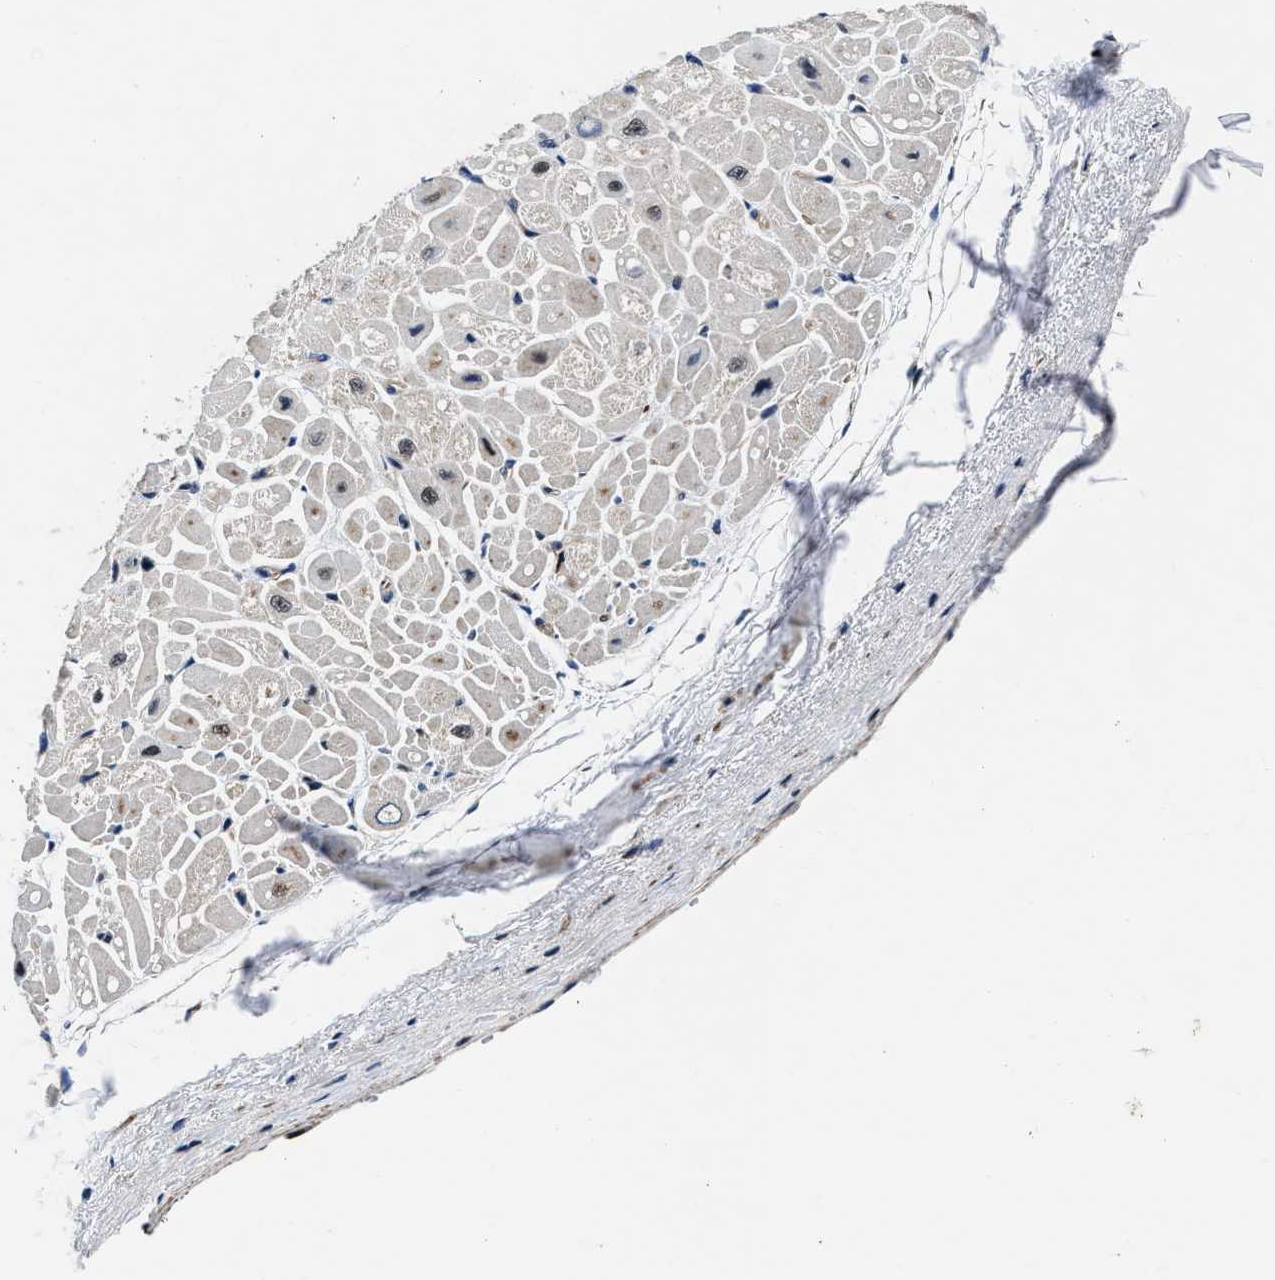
{"staining": {"intensity": "weak", "quantity": "<25%", "location": "cytoplasmic/membranous"}, "tissue": "heart muscle", "cell_type": "Cardiomyocytes", "image_type": "normal", "snomed": [{"axis": "morphology", "description": "Normal tissue, NOS"}, {"axis": "topography", "description": "Heart"}], "caption": "High magnification brightfield microscopy of unremarkable heart muscle stained with DAB (brown) and counterstained with hematoxylin (blue): cardiomyocytes show no significant expression. The staining is performed using DAB brown chromogen with nuclei counter-stained in using hematoxylin.", "gene": "C2orf66", "patient": {"sex": "male", "age": 49}}